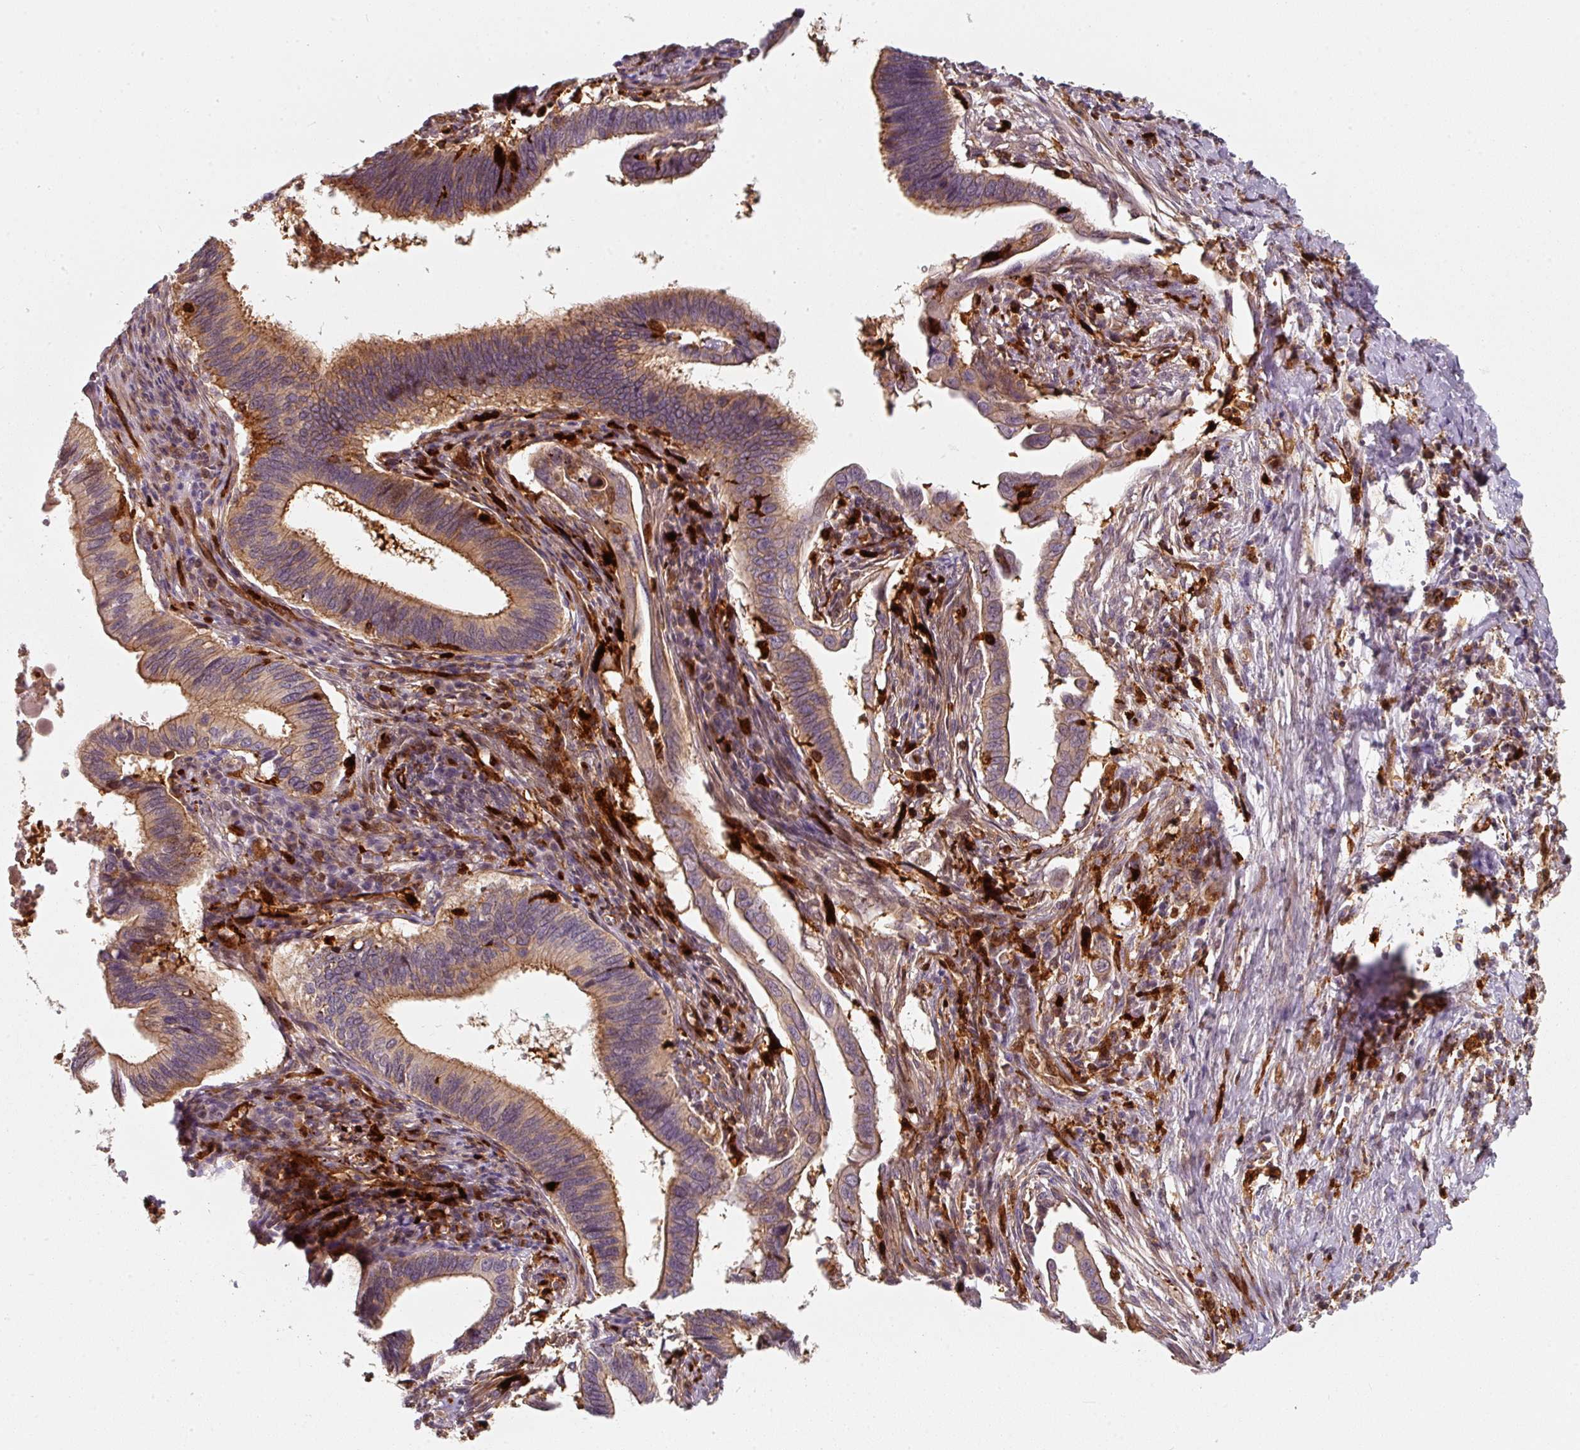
{"staining": {"intensity": "moderate", "quantity": ">75%", "location": "cytoplasmic/membranous"}, "tissue": "cervical cancer", "cell_type": "Tumor cells", "image_type": "cancer", "snomed": [{"axis": "morphology", "description": "Adenocarcinoma, NOS"}, {"axis": "topography", "description": "Cervix"}], "caption": "Cervical adenocarcinoma stained for a protein (brown) shows moderate cytoplasmic/membranous positive positivity in about >75% of tumor cells.", "gene": "IQGAP2", "patient": {"sex": "female", "age": 42}}